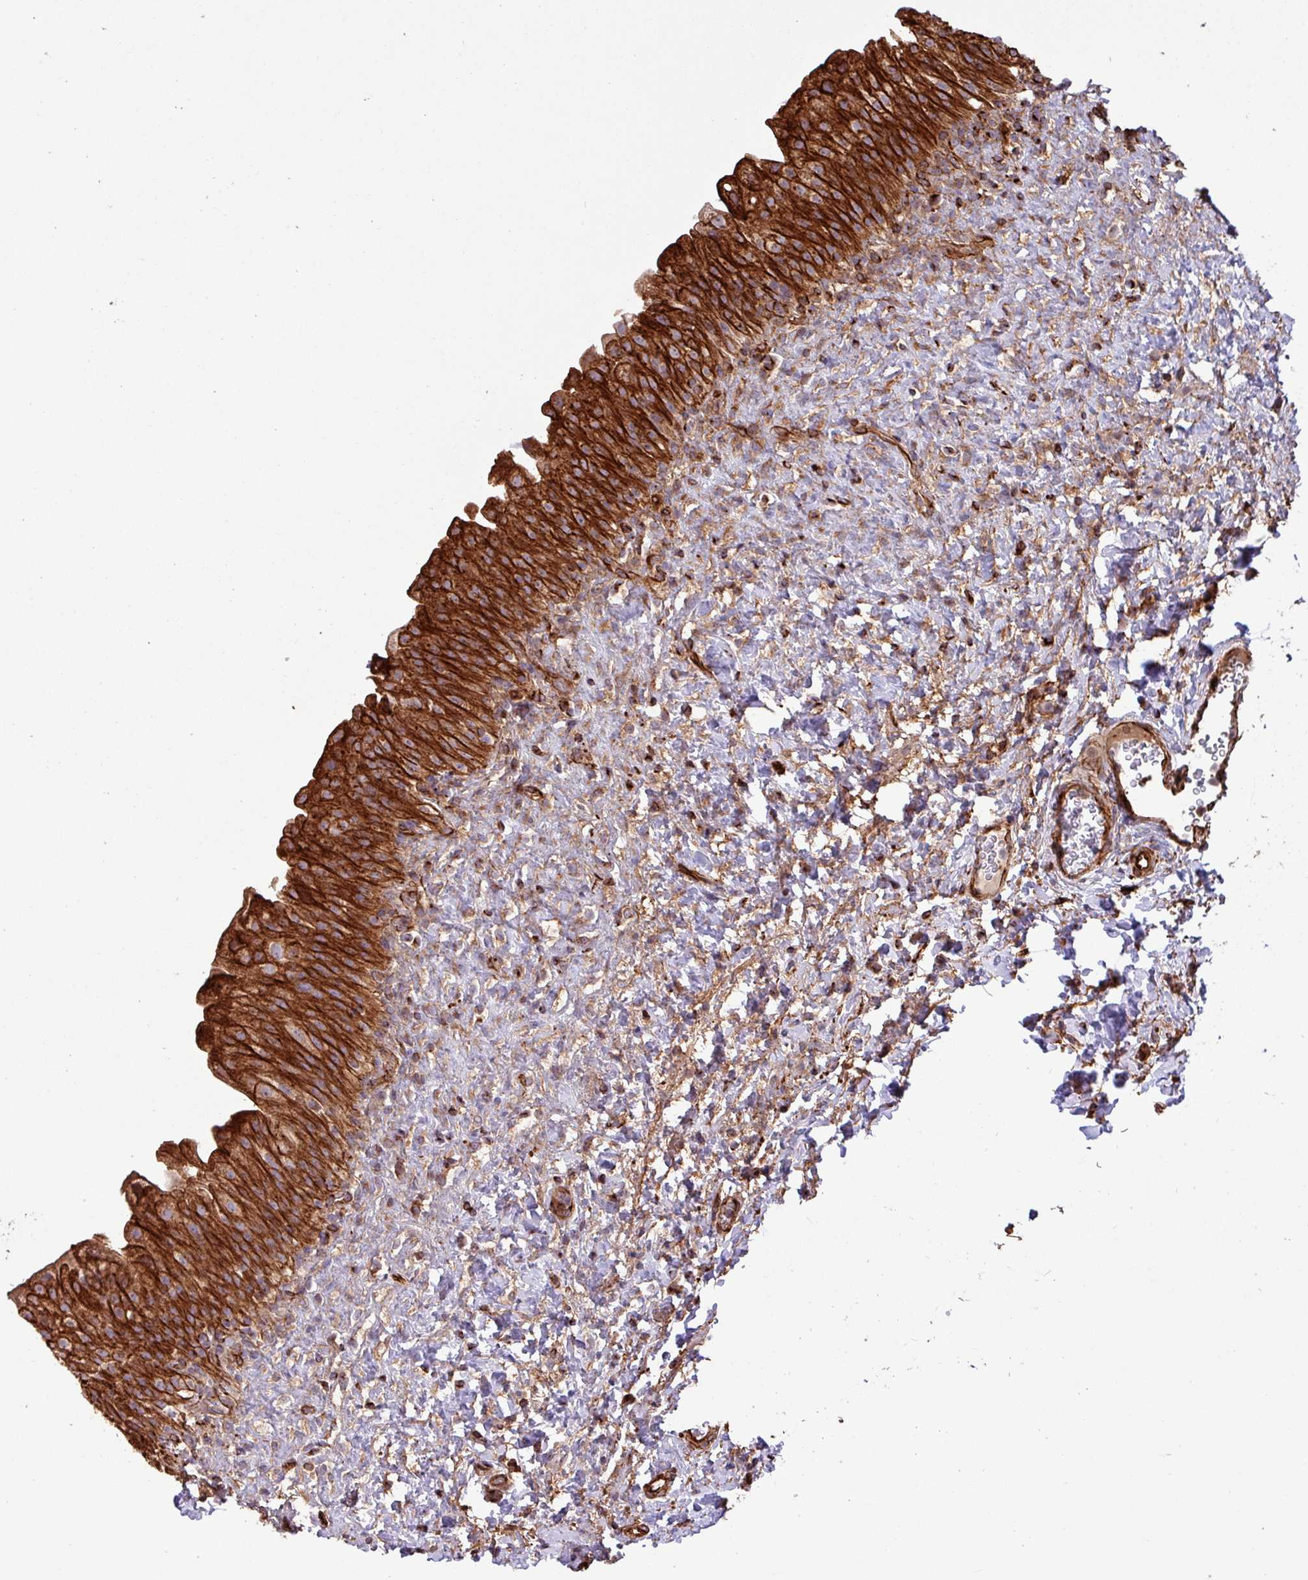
{"staining": {"intensity": "strong", "quantity": ">75%", "location": "cytoplasmic/membranous"}, "tissue": "urinary bladder", "cell_type": "Urothelial cells", "image_type": "normal", "snomed": [{"axis": "morphology", "description": "Normal tissue, NOS"}, {"axis": "topography", "description": "Urinary bladder"}], "caption": "A high-resolution image shows immunohistochemistry (IHC) staining of unremarkable urinary bladder, which reveals strong cytoplasmic/membranous expression in approximately >75% of urothelial cells.", "gene": "ZNF300", "patient": {"sex": "female", "age": 27}}